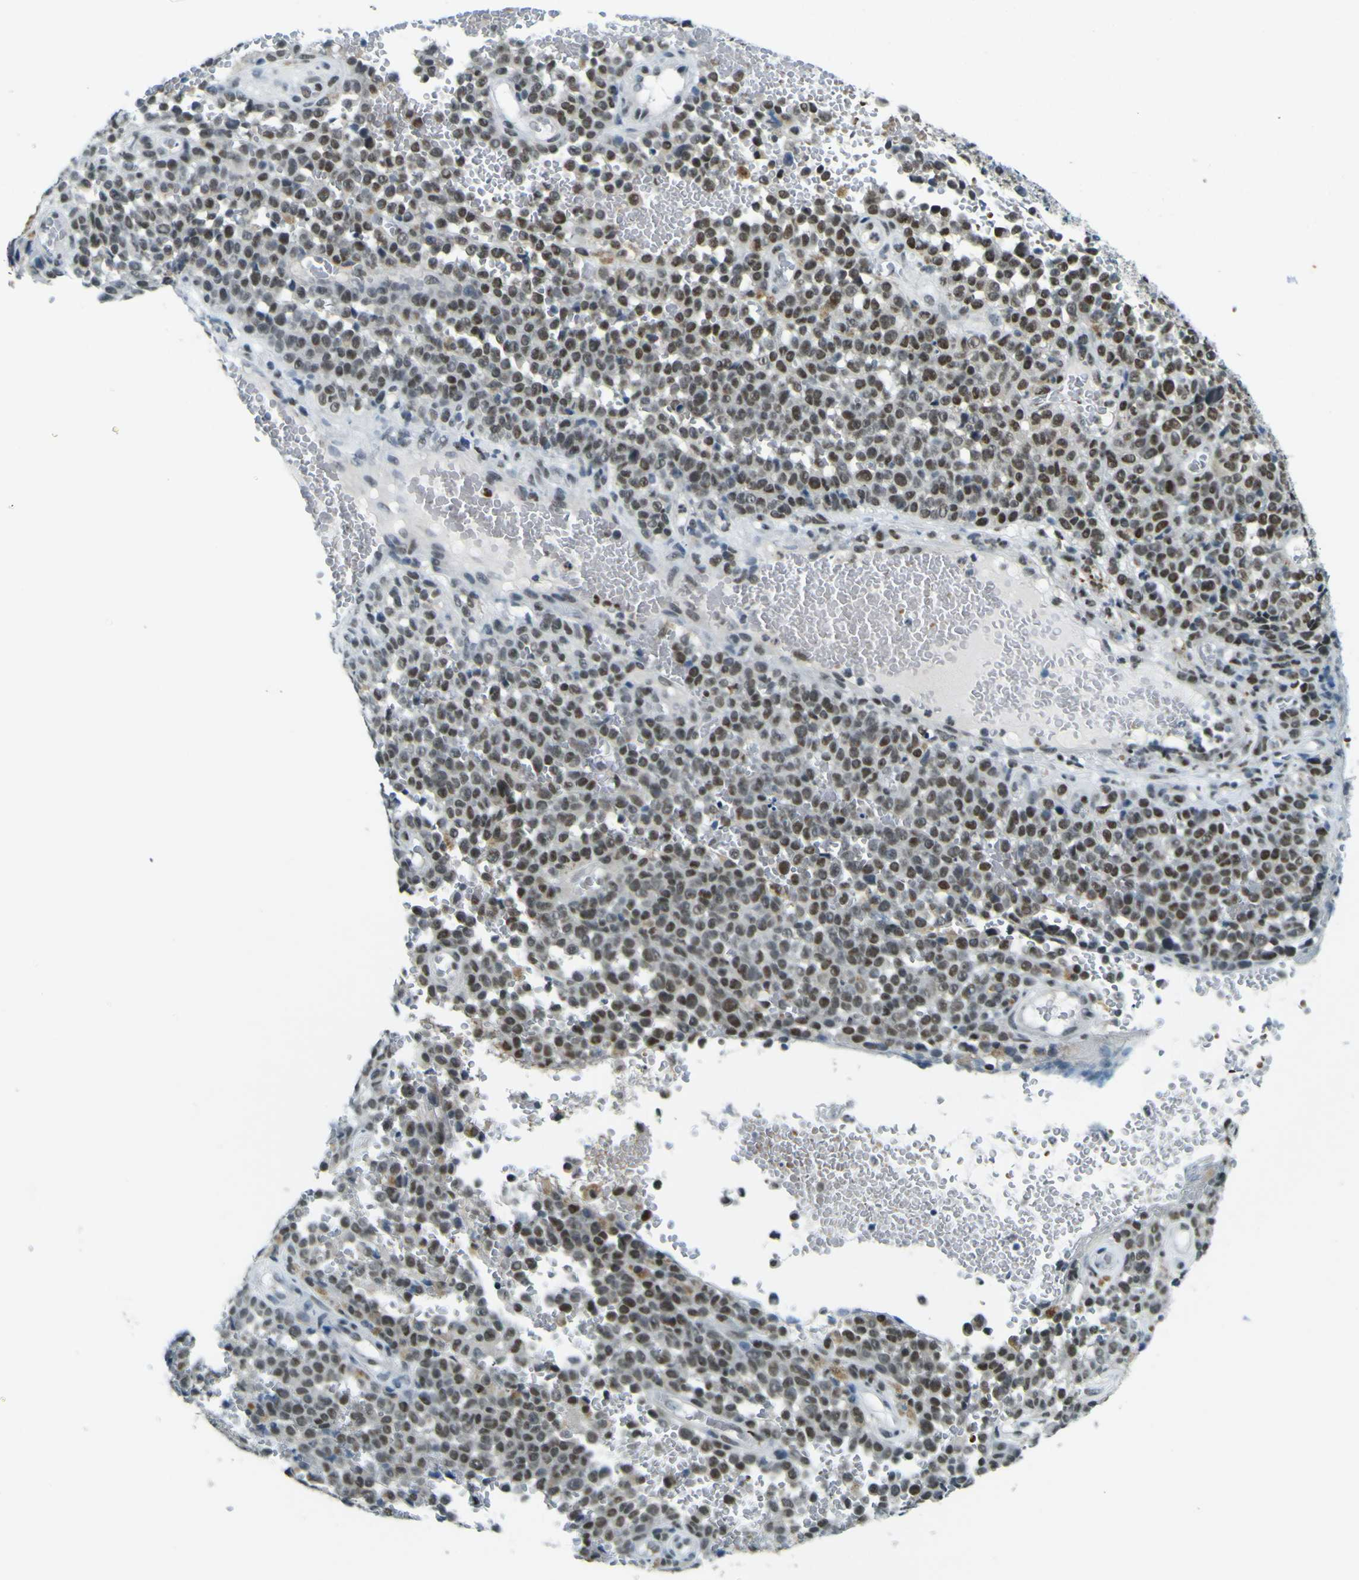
{"staining": {"intensity": "moderate", "quantity": "25%-75%", "location": "nuclear"}, "tissue": "melanoma", "cell_type": "Tumor cells", "image_type": "cancer", "snomed": [{"axis": "morphology", "description": "Malignant melanoma, NOS"}, {"axis": "topography", "description": "Skin"}], "caption": "A photomicrograph showing moderate nuclear positivity in about 25%-75% of tumor cells in melanoma, as visualized by brown immunohistochemical staining.", "gene": "CEBPG", "patient": {"sex": "female", "age": 82}}